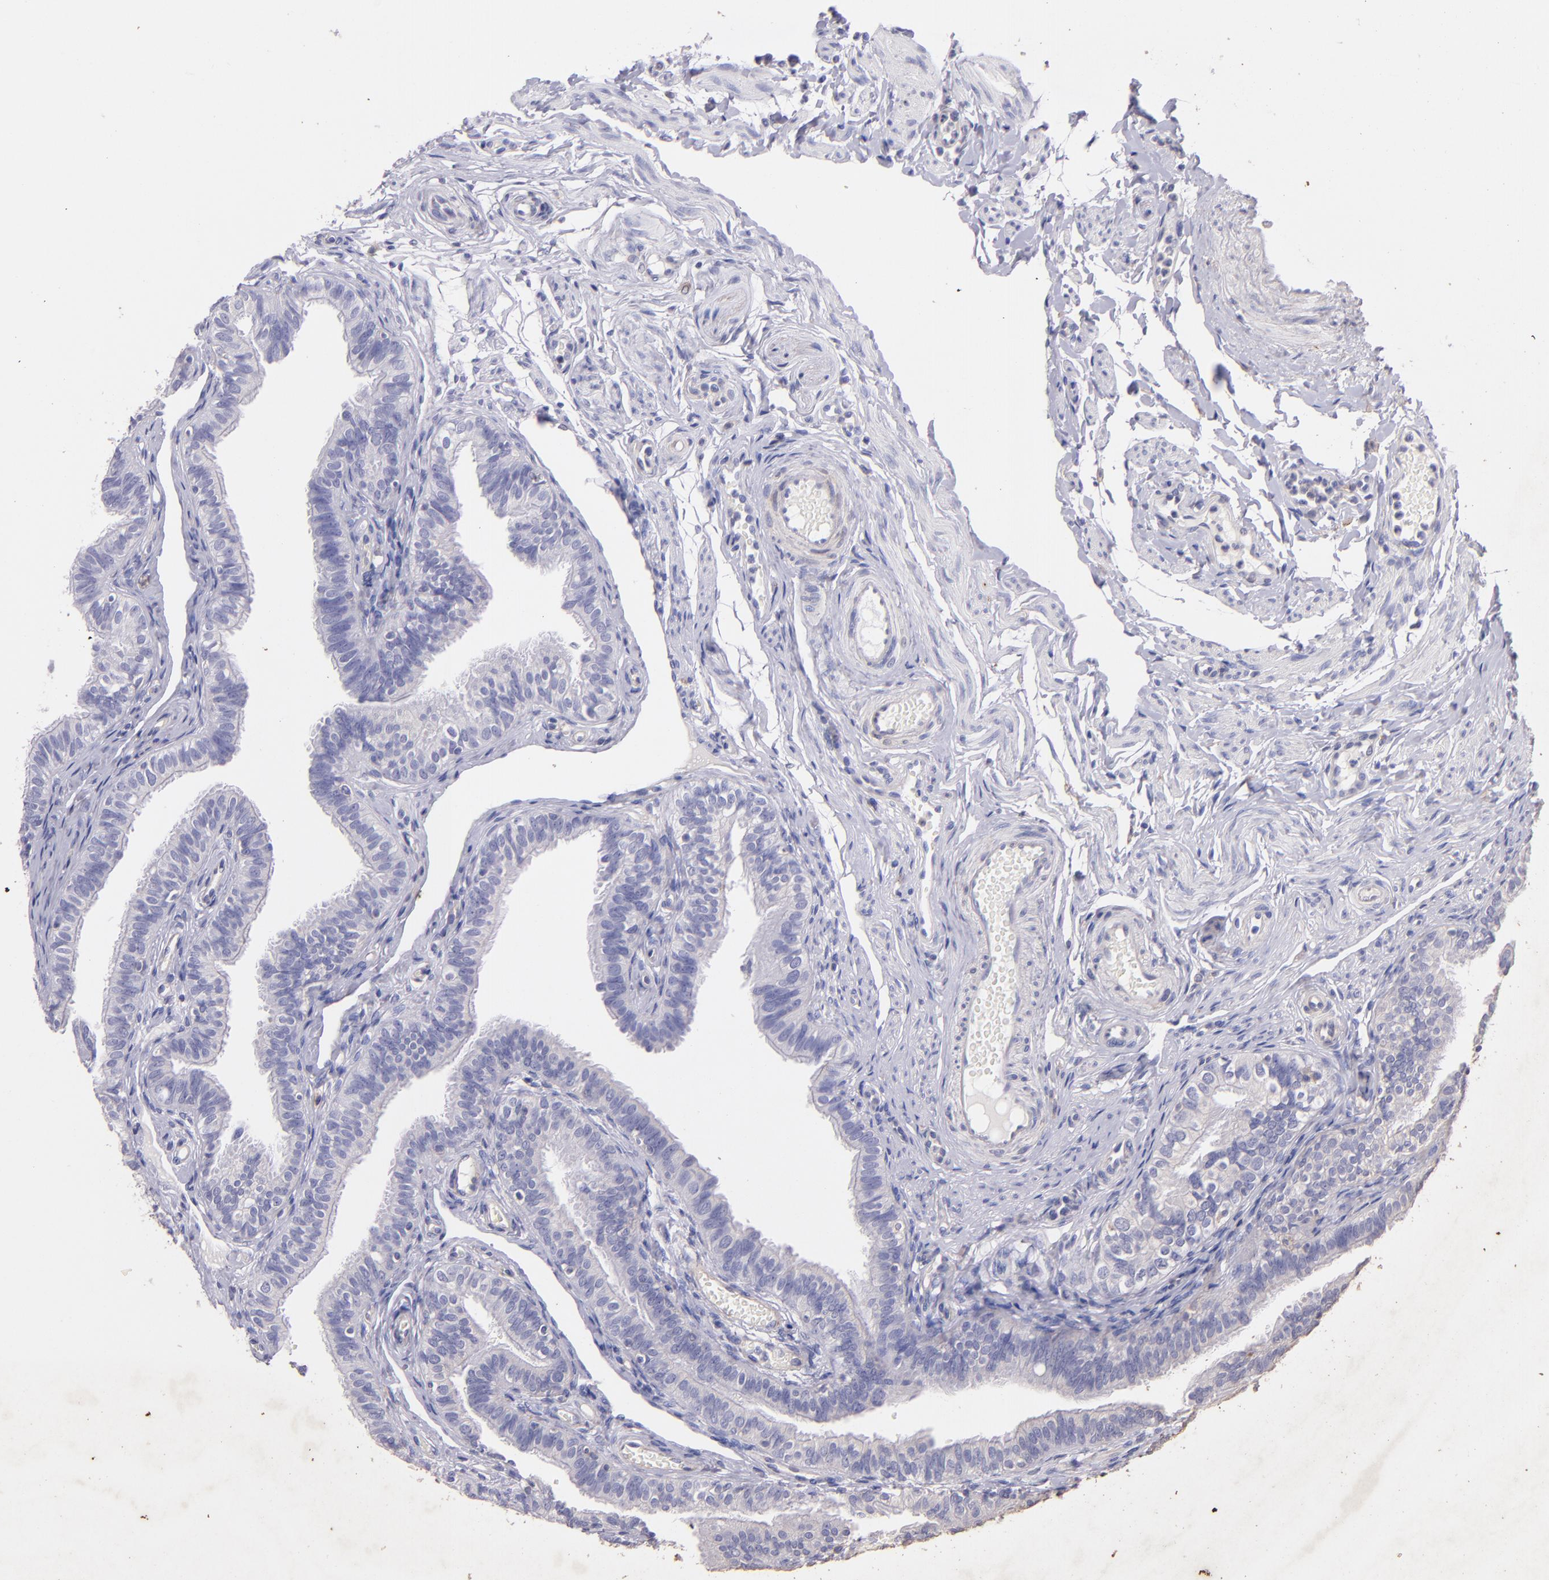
{"staining": {"intensity": "negative", "quantity": "none", "location": "none"}, "tissue": "fallopian tube", "cell_type": "Glandular cells", "image_type": "normal", "snomed": [{"axis": "morphology", "description": "Normal tissue, NOS"}, {"axis": "morphology", "description": "Dermoid, NOS"}, {"axis": "topography", "description": "Fallopian tube"}], "caption": "This image is of benign fallopian tube stained with immunohistochemistry to label a protein in brown with the nuclei are counter-stained blue. There is no staining in glandular cells.", "gene": "RET", "patient": {"sex": "female", "age": 33}}